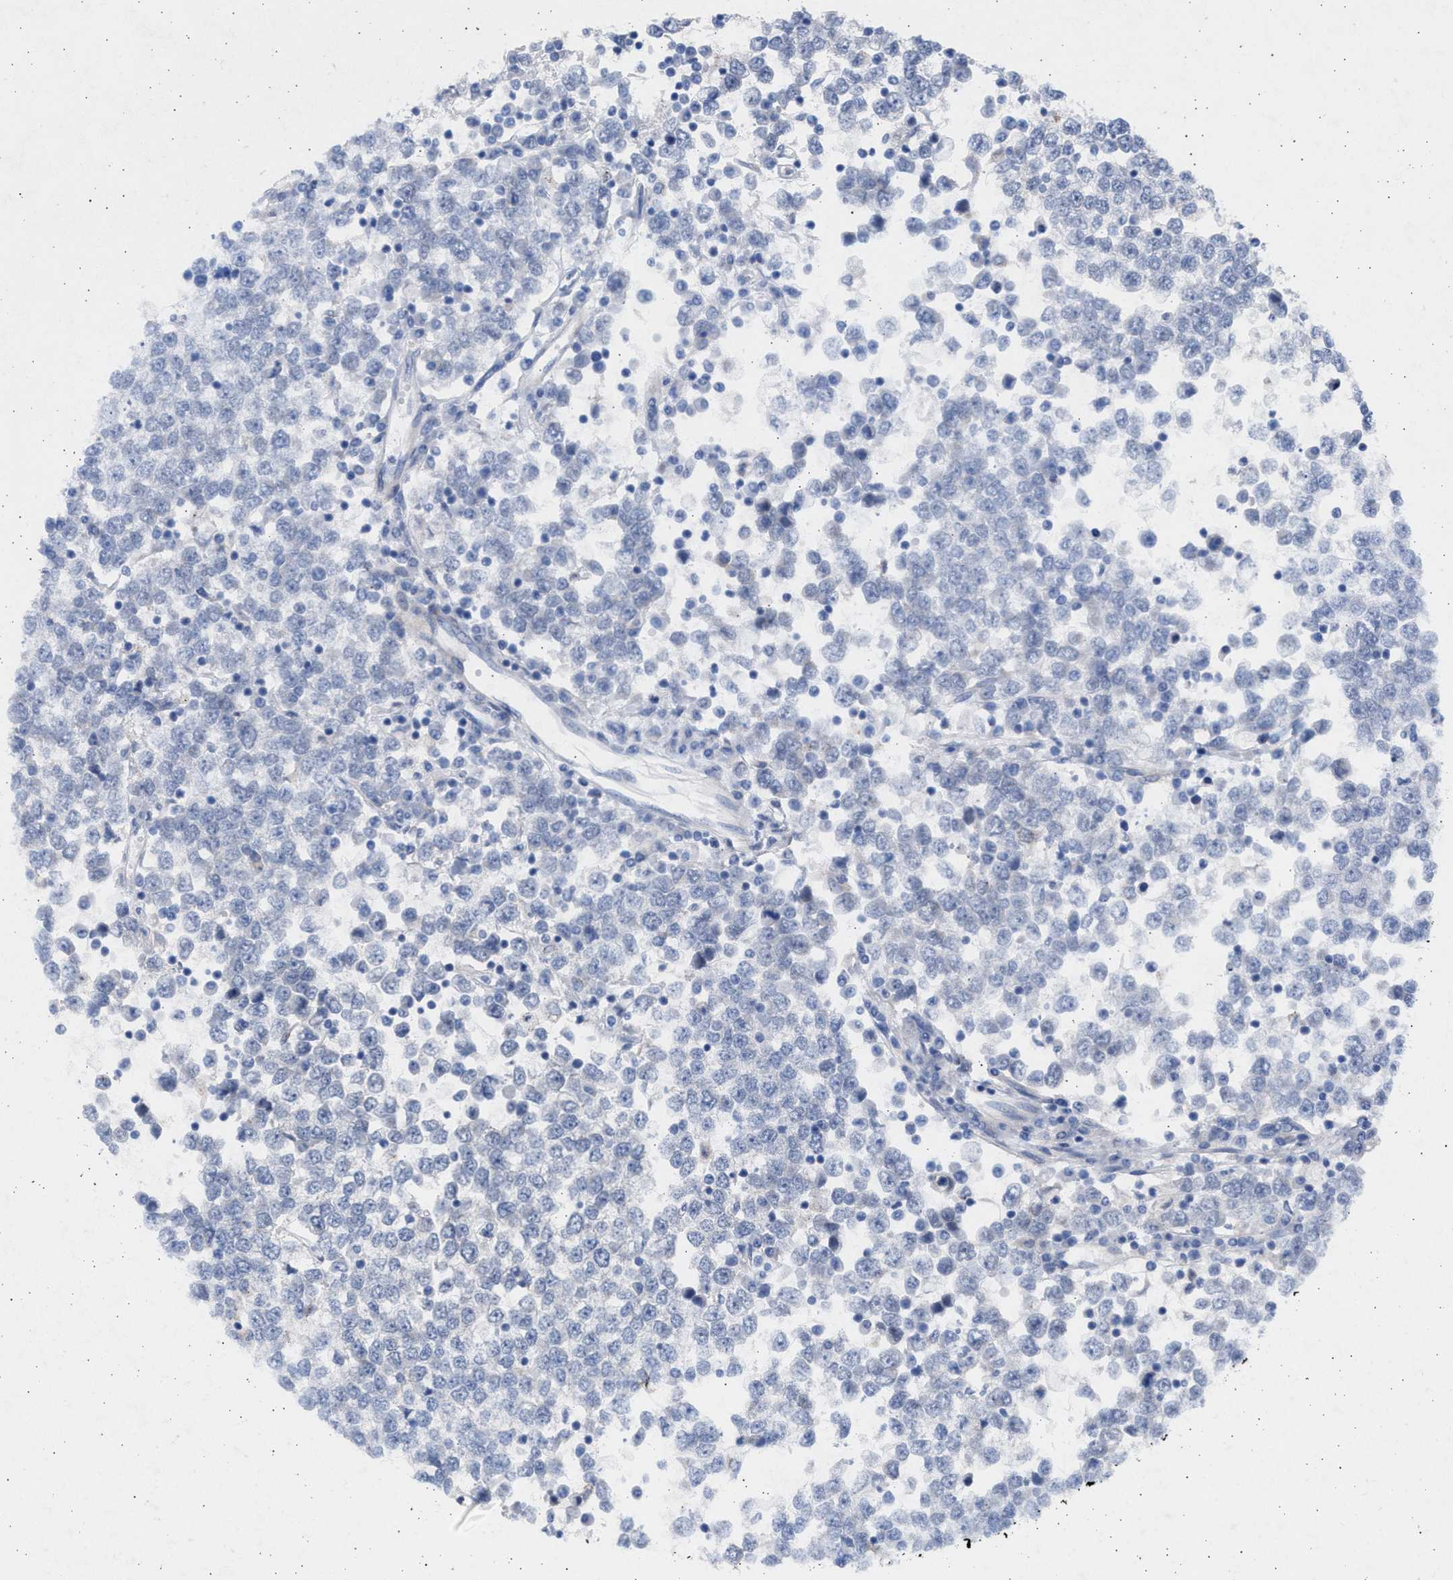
{"staining": {"intensity": "negative", "quantity": "none", "location": "none"}, "tissue": "testis cancer", "cell_type": "Tumor cells", "image_type": "cancer", "snomed": [{"axis": "morphology", "description": "Seminoma, NOS"}, {"axis": "topography", "description": "Testis"}], "caption": "A micrograph of seminoma (testis) stained for a protein displays no brown staining in tumor cells.", "gene": "NBR1", "patient": {"sex": "male", "age": 65}}